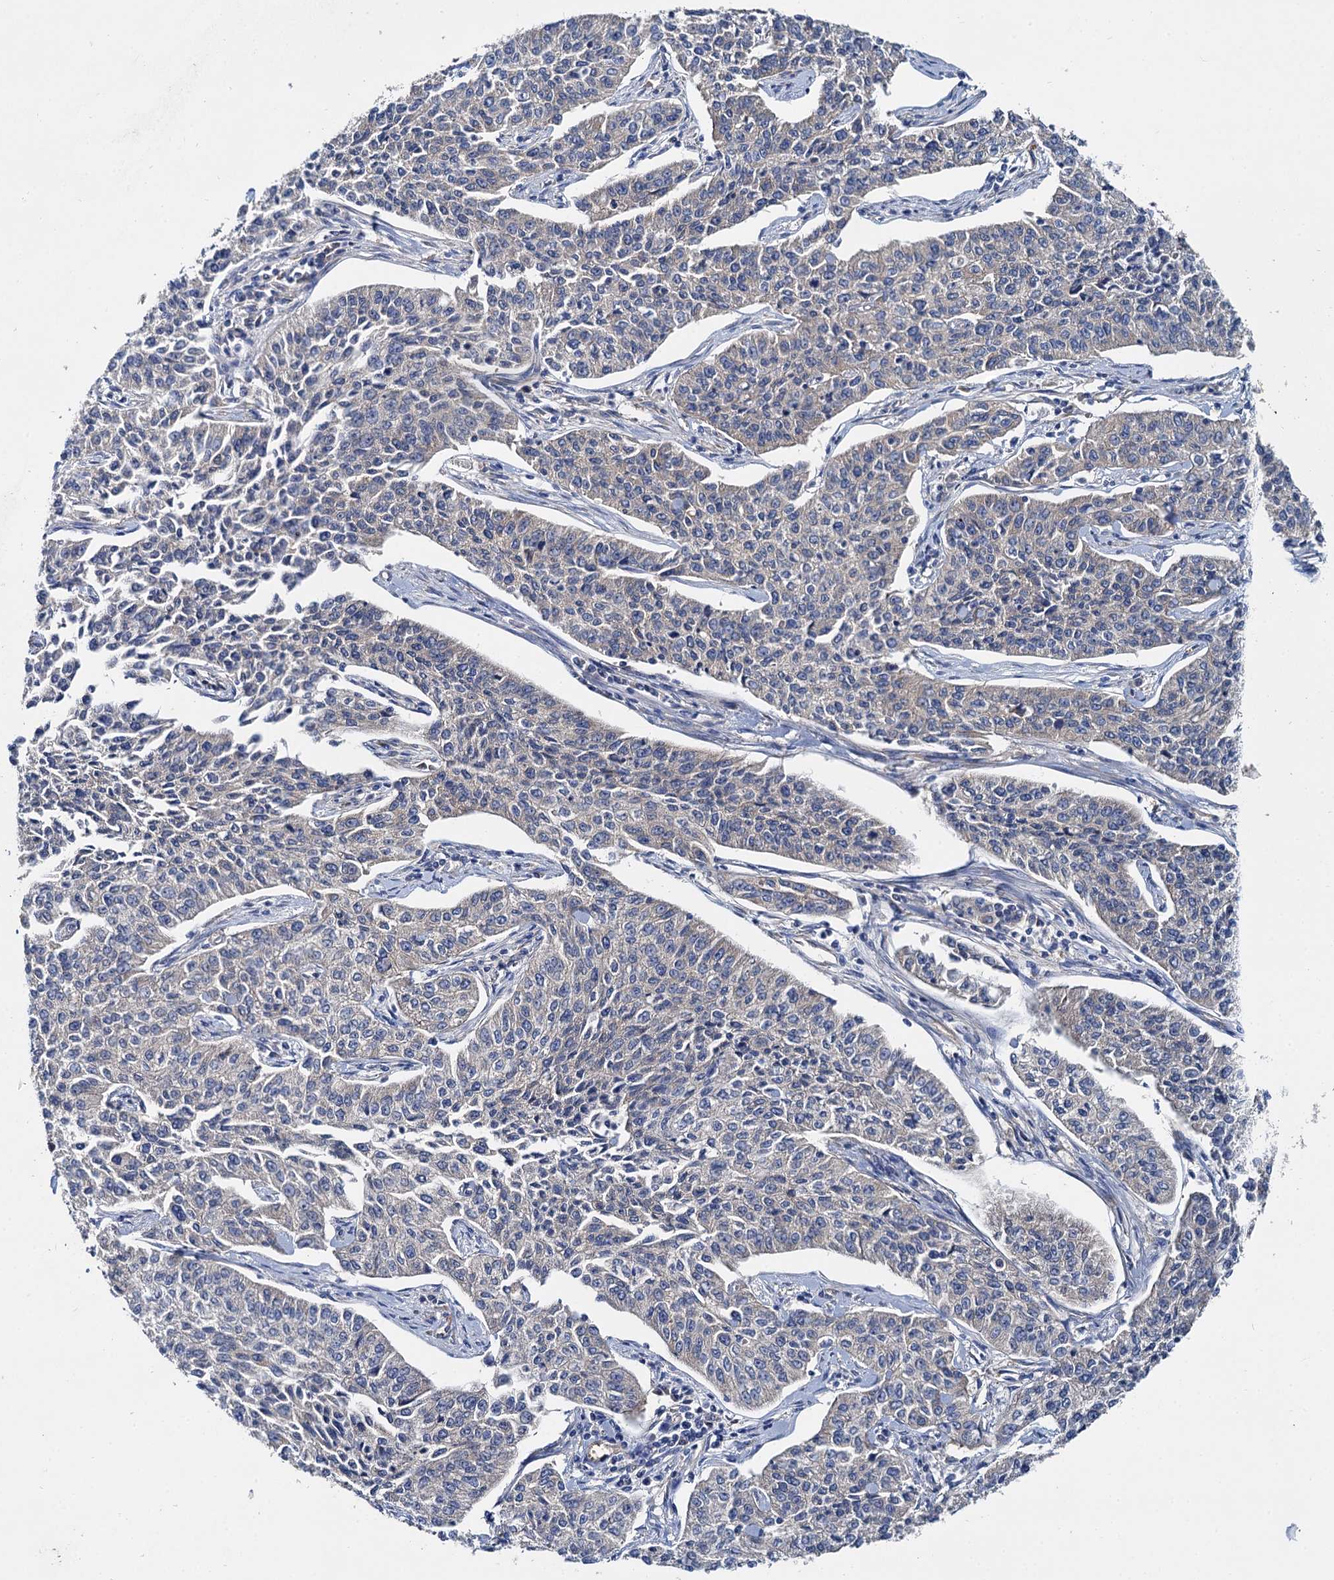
{"staining": {"intensity": "weak", "quantity": "<25%", "location": "cytoplasmic/membranous"}, "tissue": "cervical cancer", "cell_type": "Tumor cells", "image_type": "cancer", "snomed": [{"axis": "morphology", "description": "Squamous cell carcinoma, NOS"}, {"axis": "topography", "description": "Cervix"}], "caption": "This is an immunohistochemistry (IHC) image of cervical cancer. There is no staining in tumor cells.", "gene": "QARS1", "patient": {"sex": "female", "age": 35}}